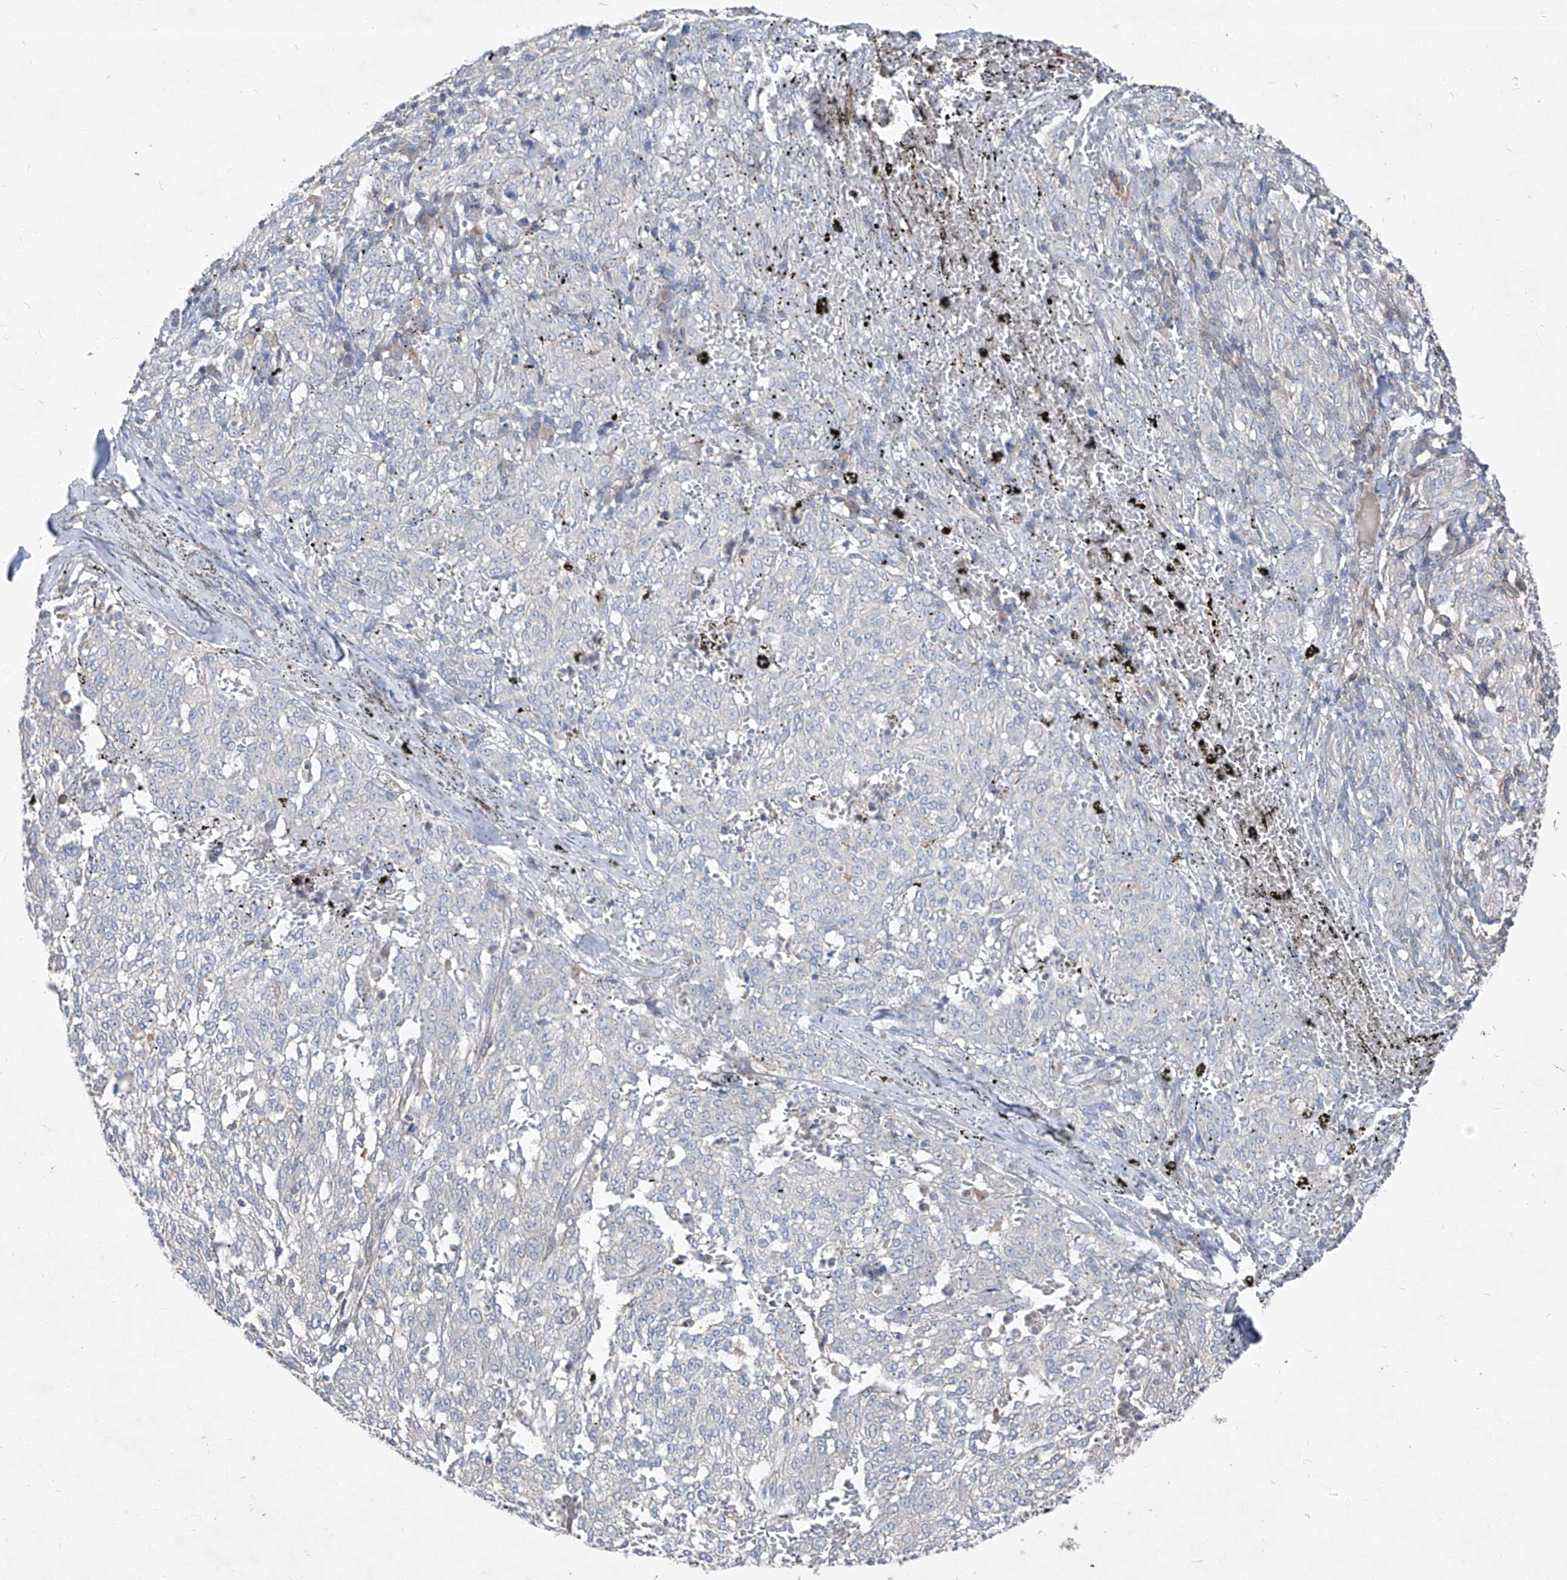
{"staining": {"intensity": "negative", "quantity": "none", "location": "none"}, "tissue": "melanoma", "cell_type": "Tumor cells", "image_type": "cancer", "snomed": [{"axis": "morphology", "description": "Malignant melanoma, NOS"}, {"axis": "topography", "description": "Skin"}], "caption": "The immunohistochemistry (IHC) micrograph has no significant expression in tumor cells of malignant melanoma tissue.", "gene": "UFD1", "patient": {"sex": "female", "age": 72}}